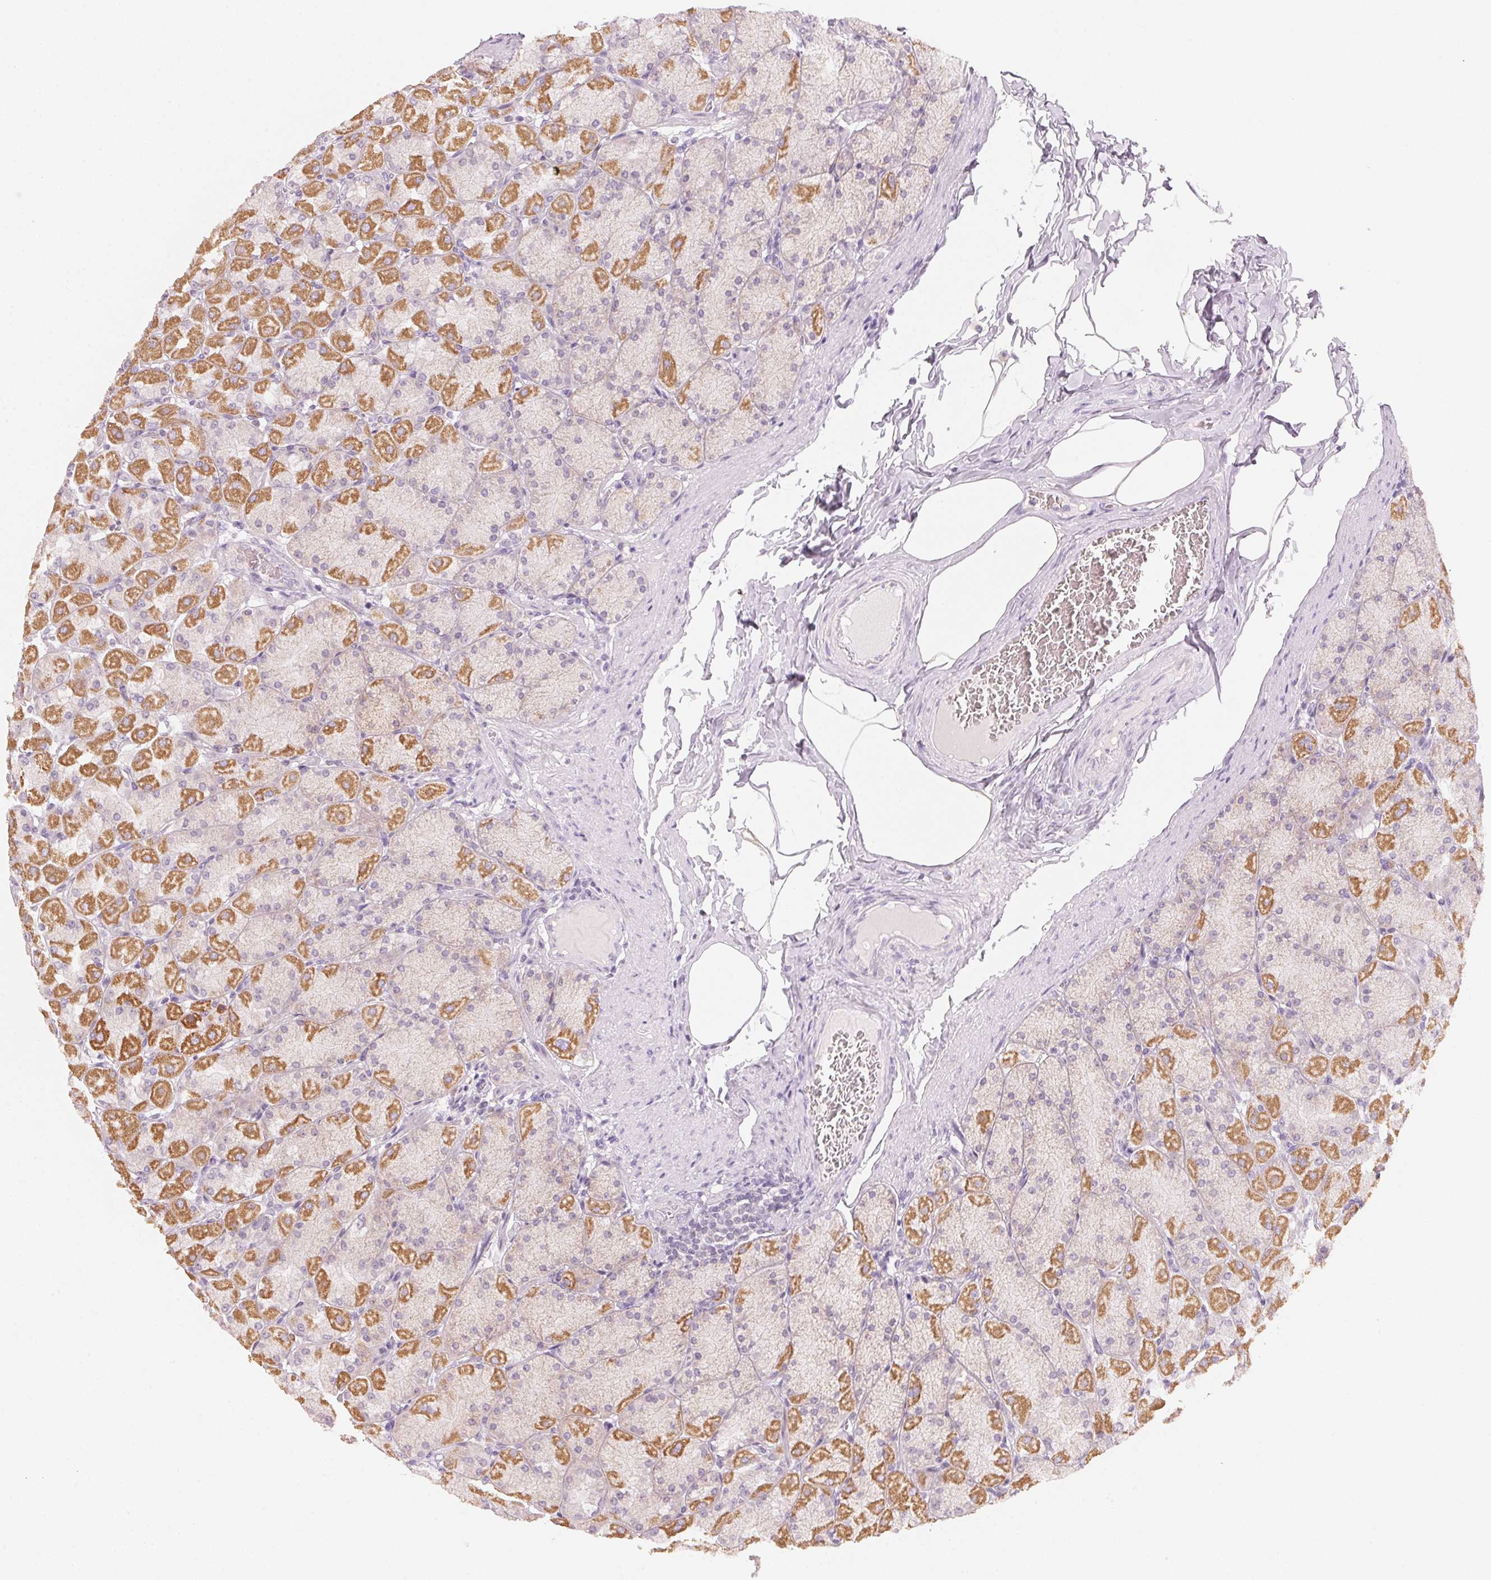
{"staining": {"intensity": "moderate", "quantity": "25%-75%", "location": "cytoplasmic/membranous"}, "tissue": "stomach", "cell_type": "Glandular cells", "image_type": "normal", "snomed": [{"axis": "morphology", "description": "Normal tissue, NOS"}, {"axis": "topography", "description": "Stomach, upper"}], "caption": "A histopathology image showing moderate cytoplasmic/membranous expression in about 25%-75% of glandular cells in normal stomach, as visualized by brown immunohistochemical staining.", "gene": "HOXB13", "patient": {"sex": "female", "age": 56}}